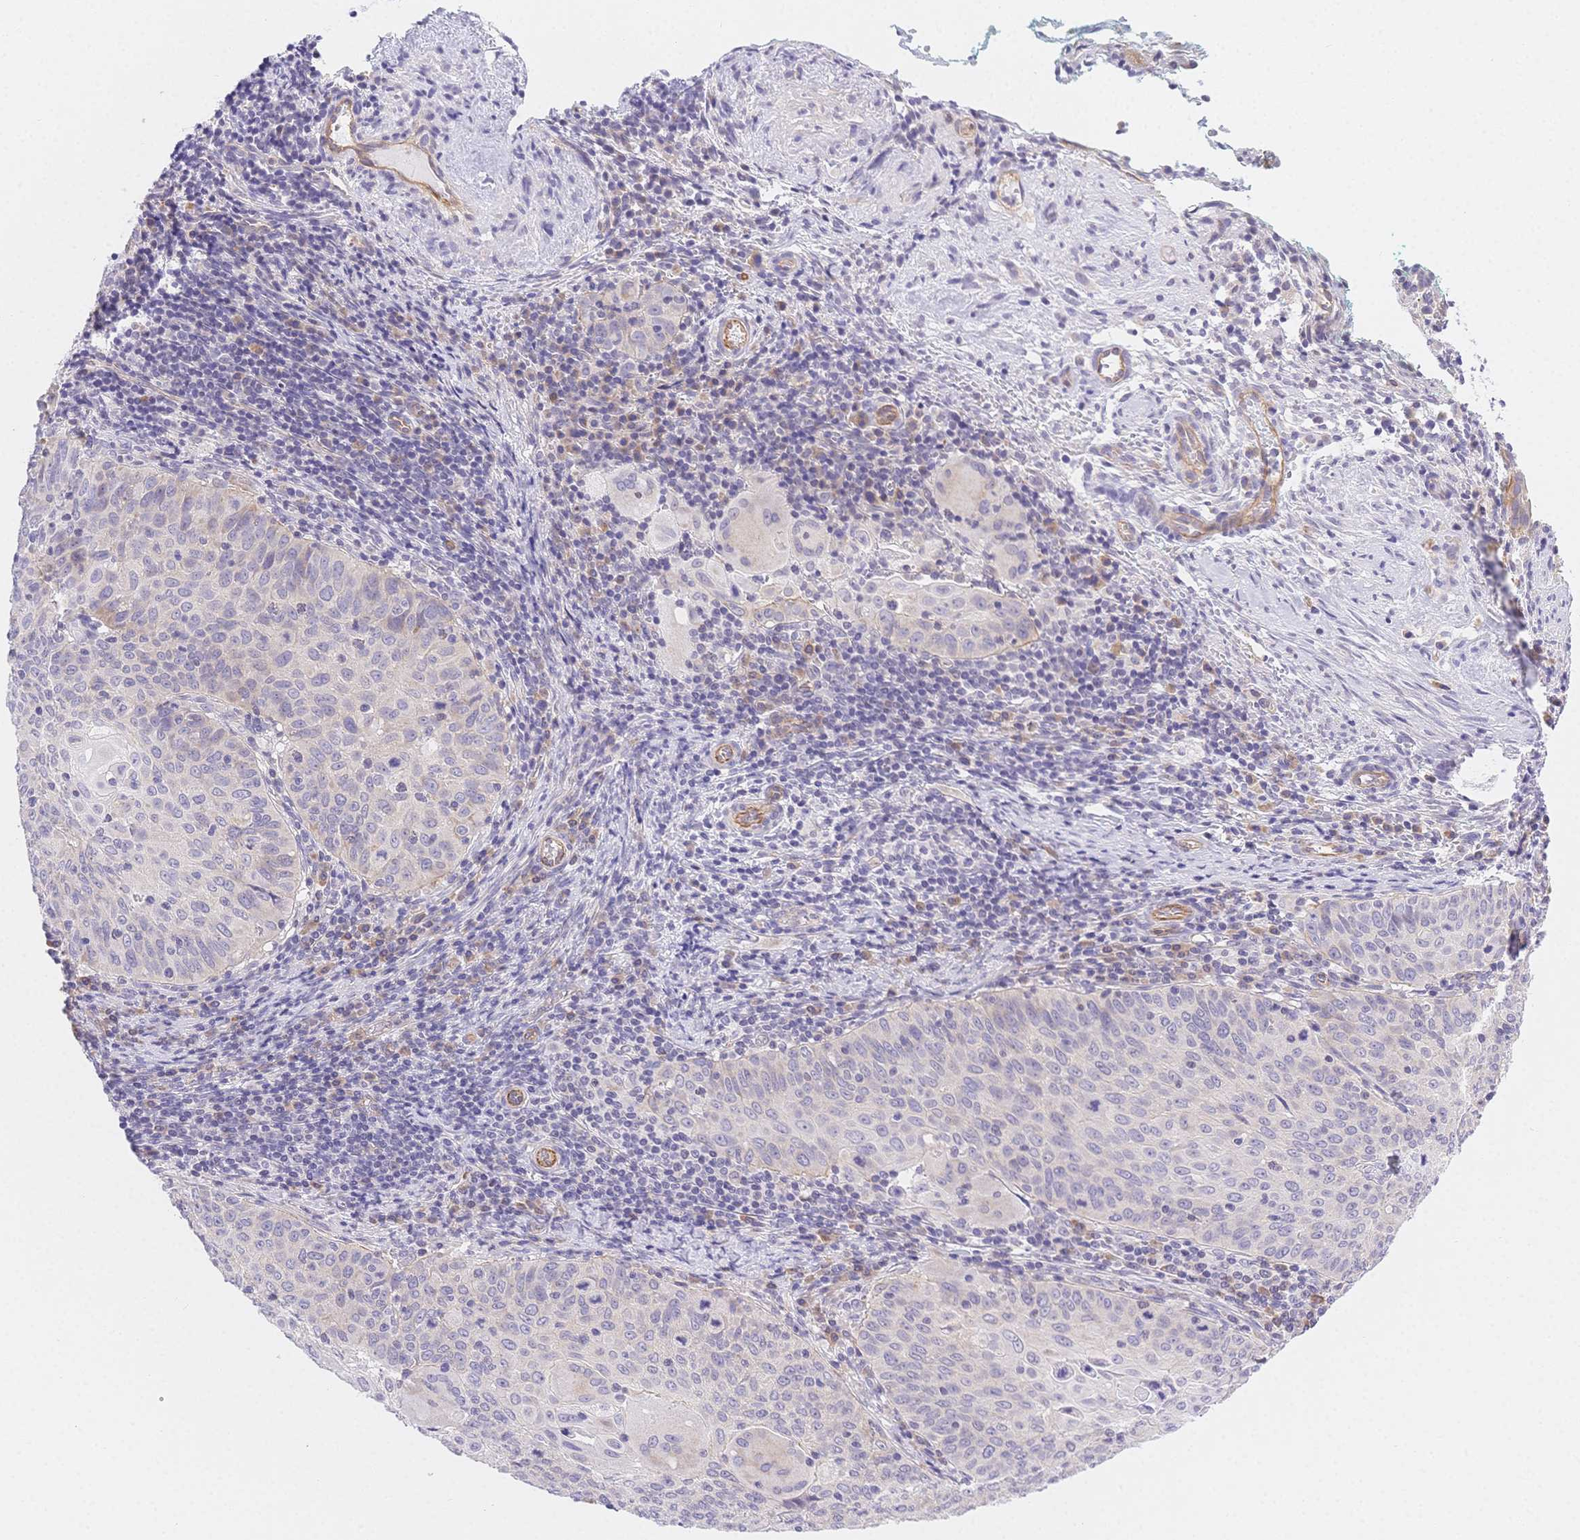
{"staining": {"intensity": "negative", "quantity": "none", "location": "none"}, "tissue": "cervical cancer", "cell_type": "Tumor cells", "image_type": "cancer", "snomed": [{"axis": "morphology", "description": "Squamous cell carcinoma, NOS"}, {"axis": "topography", "description": "Cervix"}], "caption": "Photomicrograph shows no significant protein expression in tumor cells of squamous cell carcinoma (cervical).", "gene": "CSN1S1", "patient": {"sex": "female", "age": 65}}